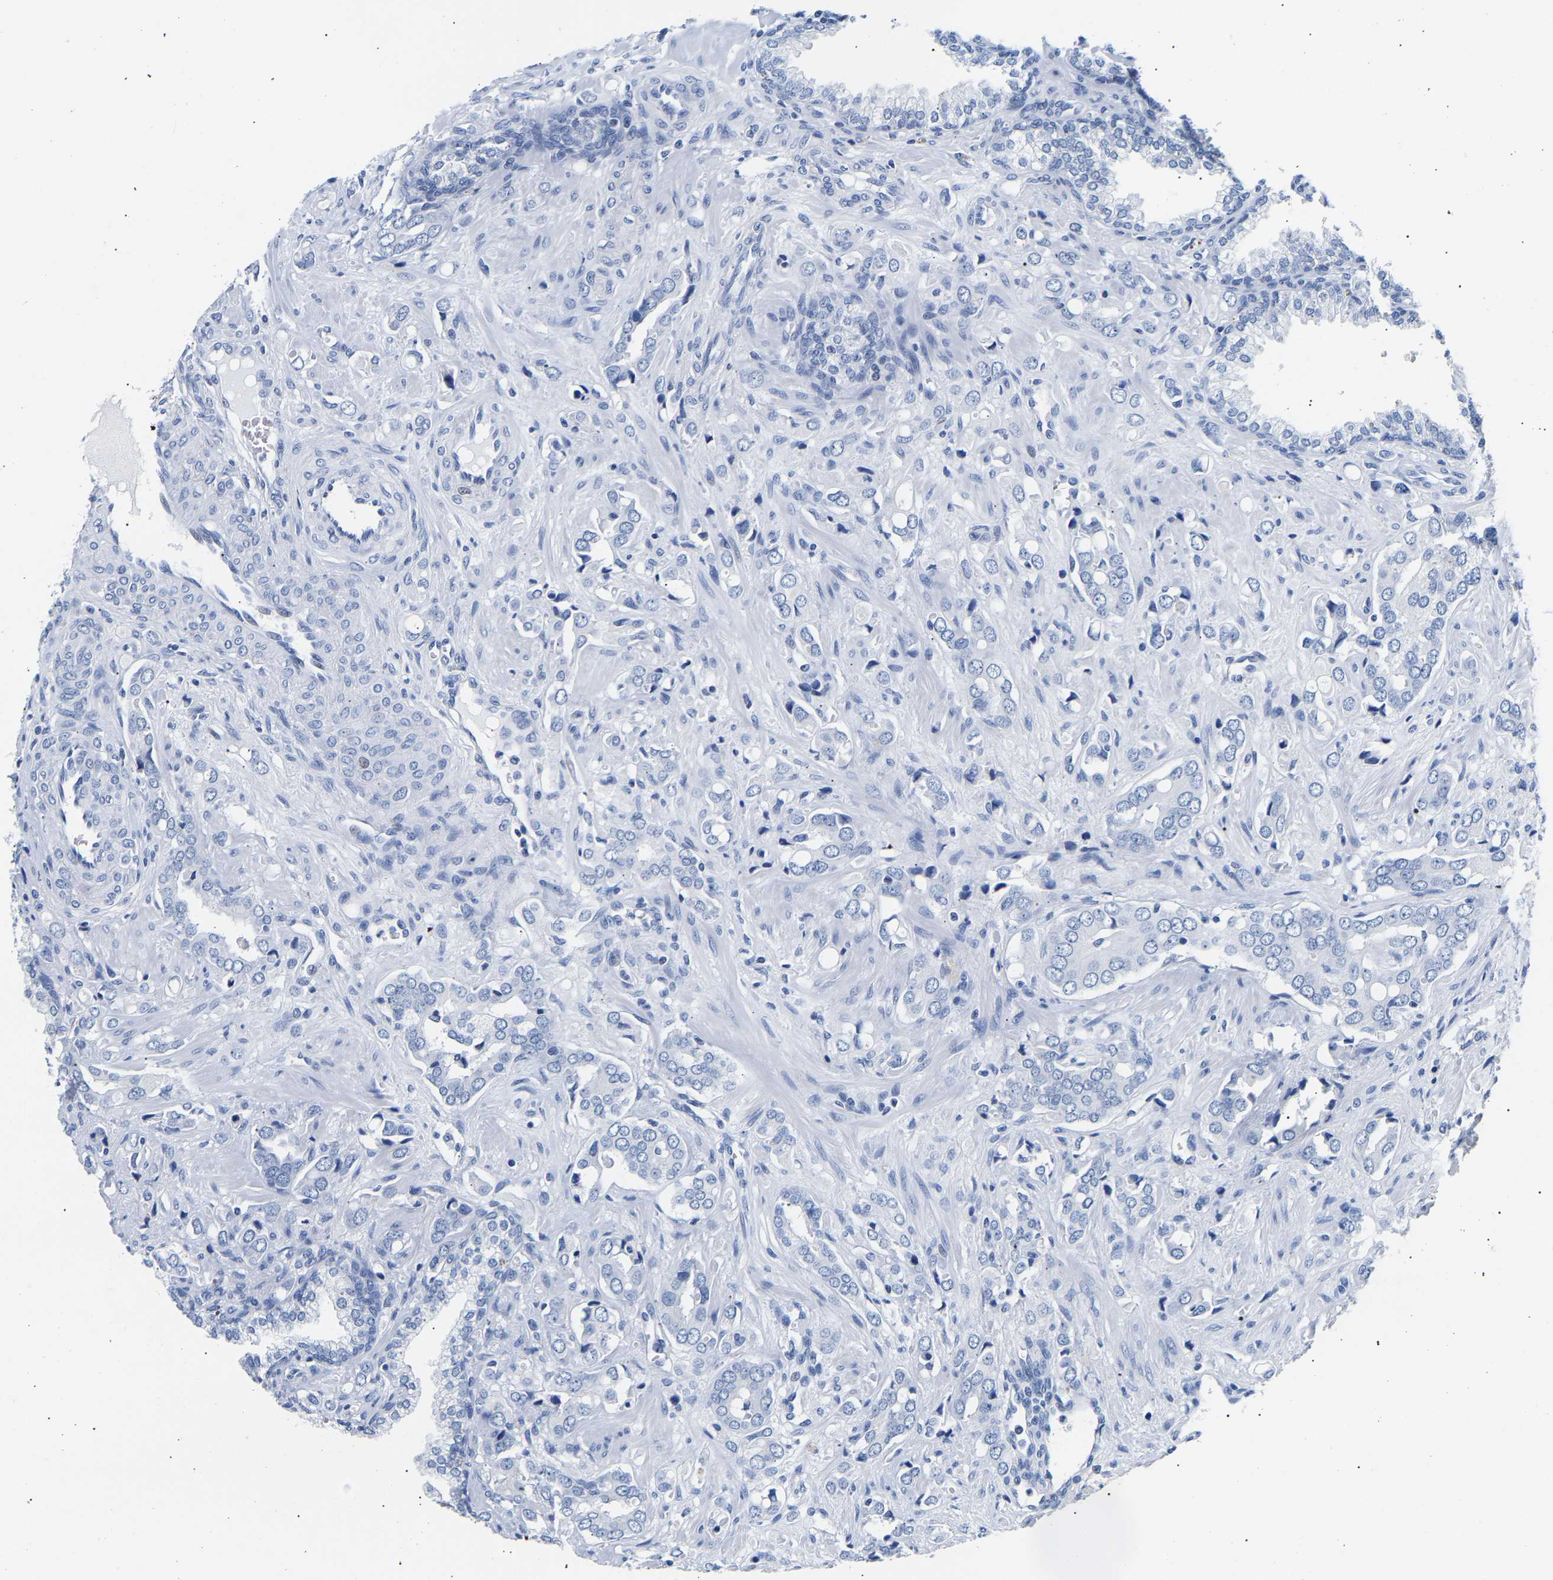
{"staining": {"intensity": "negative", "quantity": "none", "location": "none"}, "tissue": "prostate cancer", "cell_type": "Tumor cells", "image_type": "cancer", "snomed": [{"axis": "morphology", "description": "Adenocarcinoma, High grade"}, {"axis": "topography", "description": "Prostate"}], "caption": "IHC image of prostate adenocarcinoma (high-grade) stained for a protein (brown), which demonstrates no positivity in tumor cells.", "gene": "SPINK2", "patient": {"sex": "male", "age": 52}}